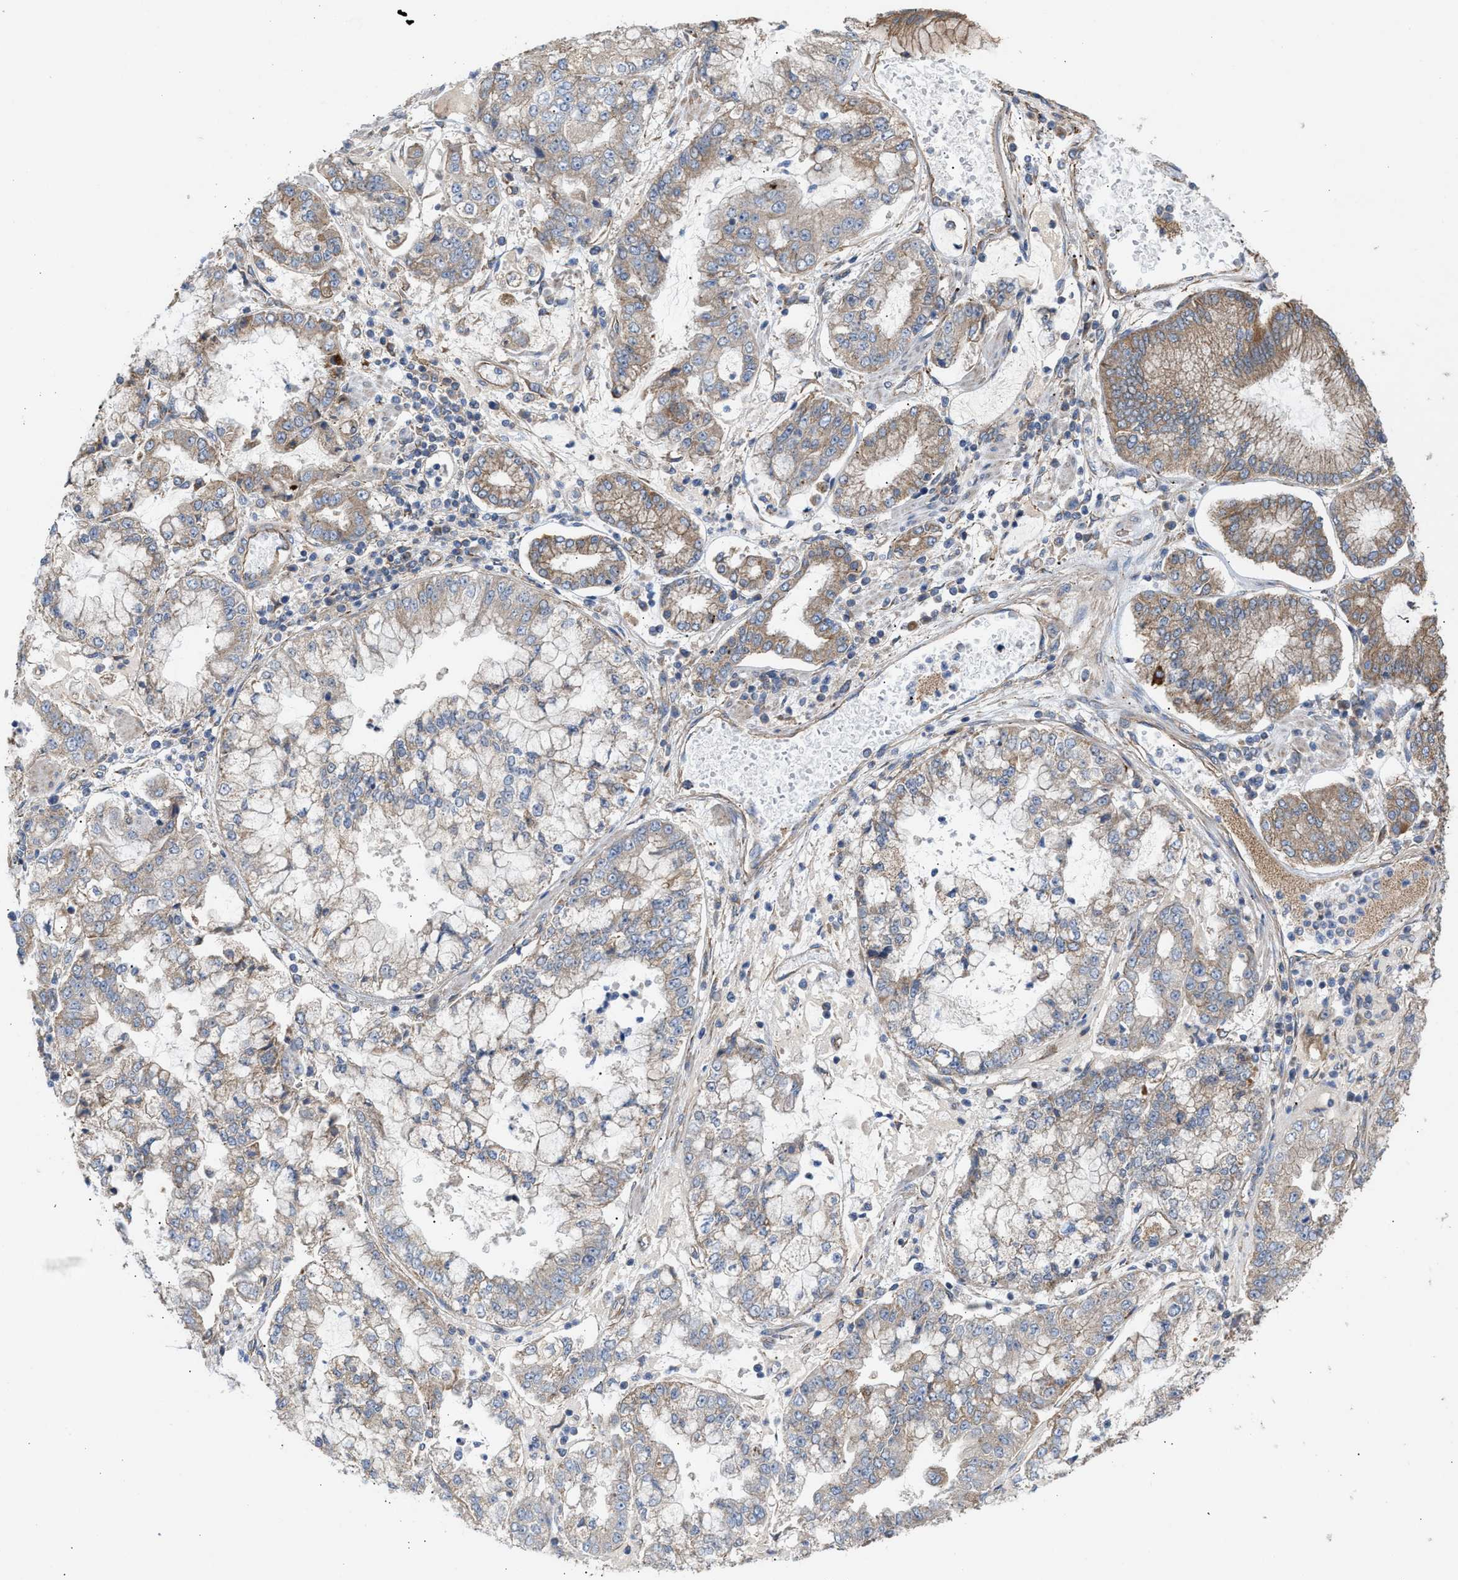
{"staining": {"intensity": "weak", "quantity": "<25%", "location": "cytoplasmic/membranous"}, "tissue": "stomach cancer", "cell_type": "Tumor cells", "image_type": "cancer", "snomed": [{"axis": "morphology", "description": "Adenocarcinoma, NOS"}, {"axis": "topography", "description": "Stomach"}], "caption": "The immunohistochemistry micrograph has no significant staining in tumor cells of adenocarcinoma (stomach) tissue.", "gene": "OXSM", "patient": {"sex": "male", "age": 76}}